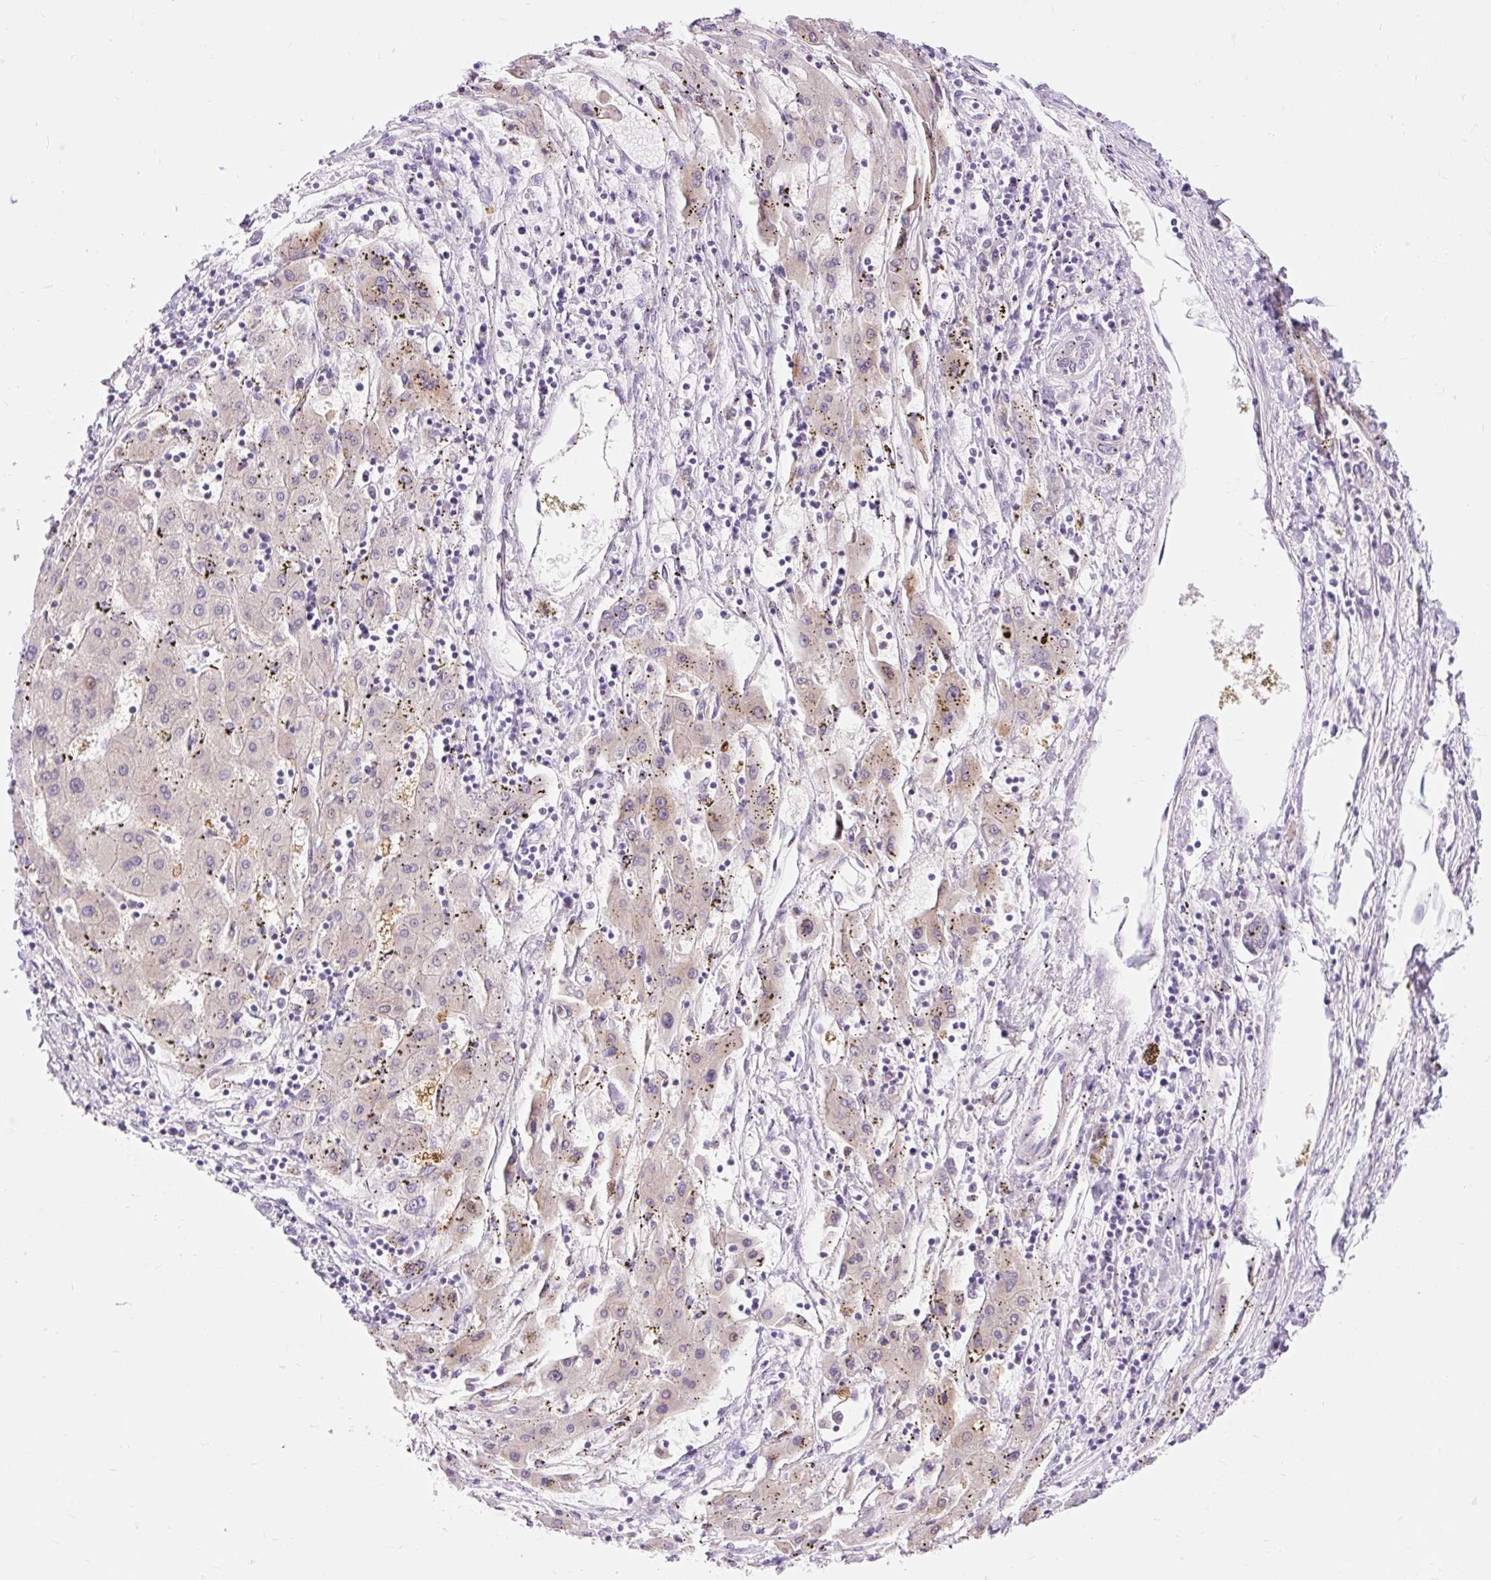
{"staining": {"intensity": "weak", "quantity": "<25%", "location": "cytoplasmic/membranous"}, "tissue": "liver cancer", "cell_type": "Tumor cells", "image_type": "cancer", "snomed": [{"axis": "morphology", "description": "Carcinoma, Hepatocellular, NOS"}, {"axis": "topography", "description": "Liver"}], "caption": "Protein analysis of liver hepatocellular carcinoma demonstrates no significant staining in tumor cells.", "gene": "SLC25A40", "patient": {"sex": "male", "age": 72}}